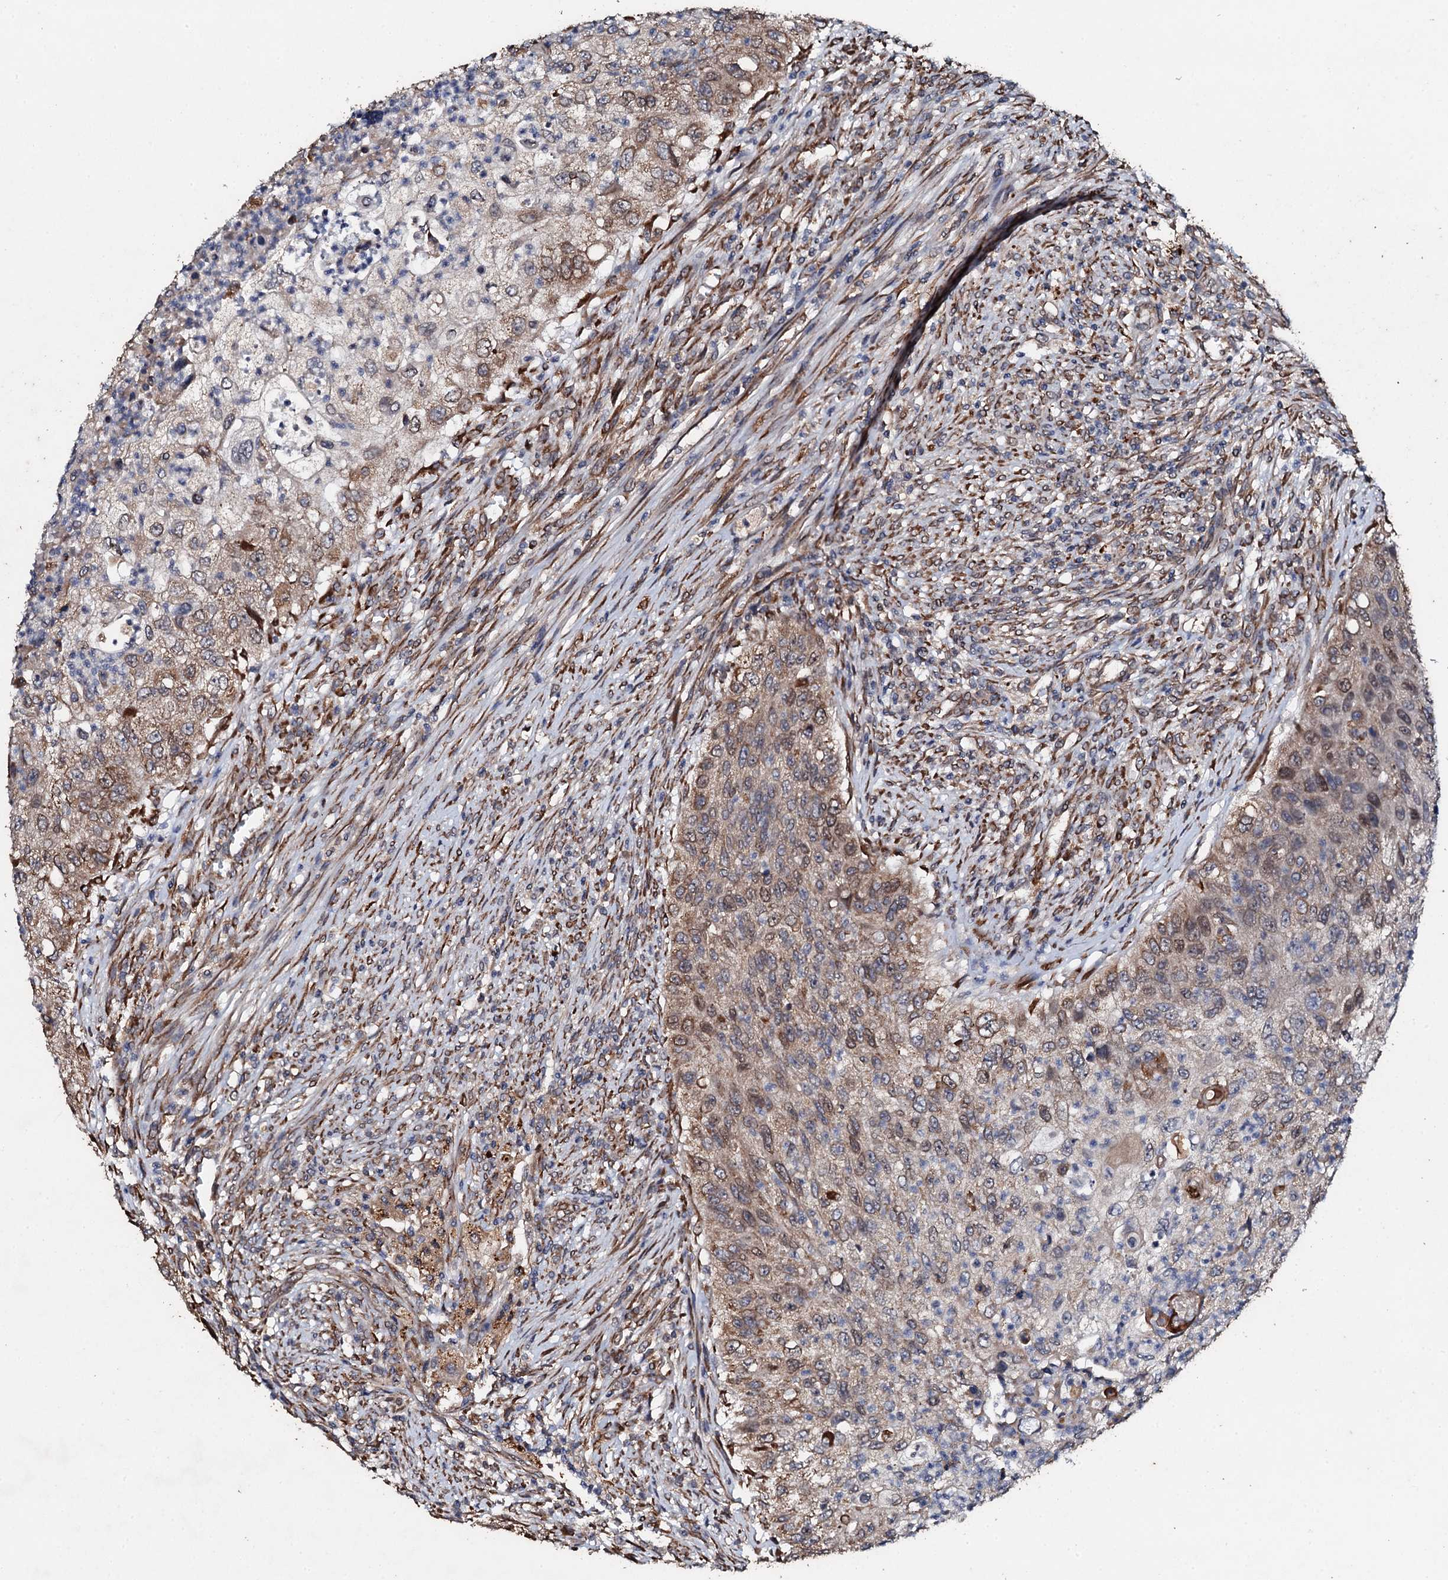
{"staining": {"intensity": "moderate", "quantity": ">75%", "location": "cytoplasmic/membranous,nuclear"}, "tissue": "urothelial cancer", "cell_type": "Tumor cells", "image_type": "cancer", "snomed": [{"axis": "morphology", "description": "Urothelial carcinoma, High grade"}, {"axis": "topography", "description": "Urinary bladder"}], "caption": "Immunohistochemical staining of urothelial carcinoma (high-grade) displays medium levels of moderate cytoplasmic/membranous and nuclear protein positivity in about >75% of tumor cells.", "gene": "ADAMTS10", "patient": {"sex": "female", "age": 60}}